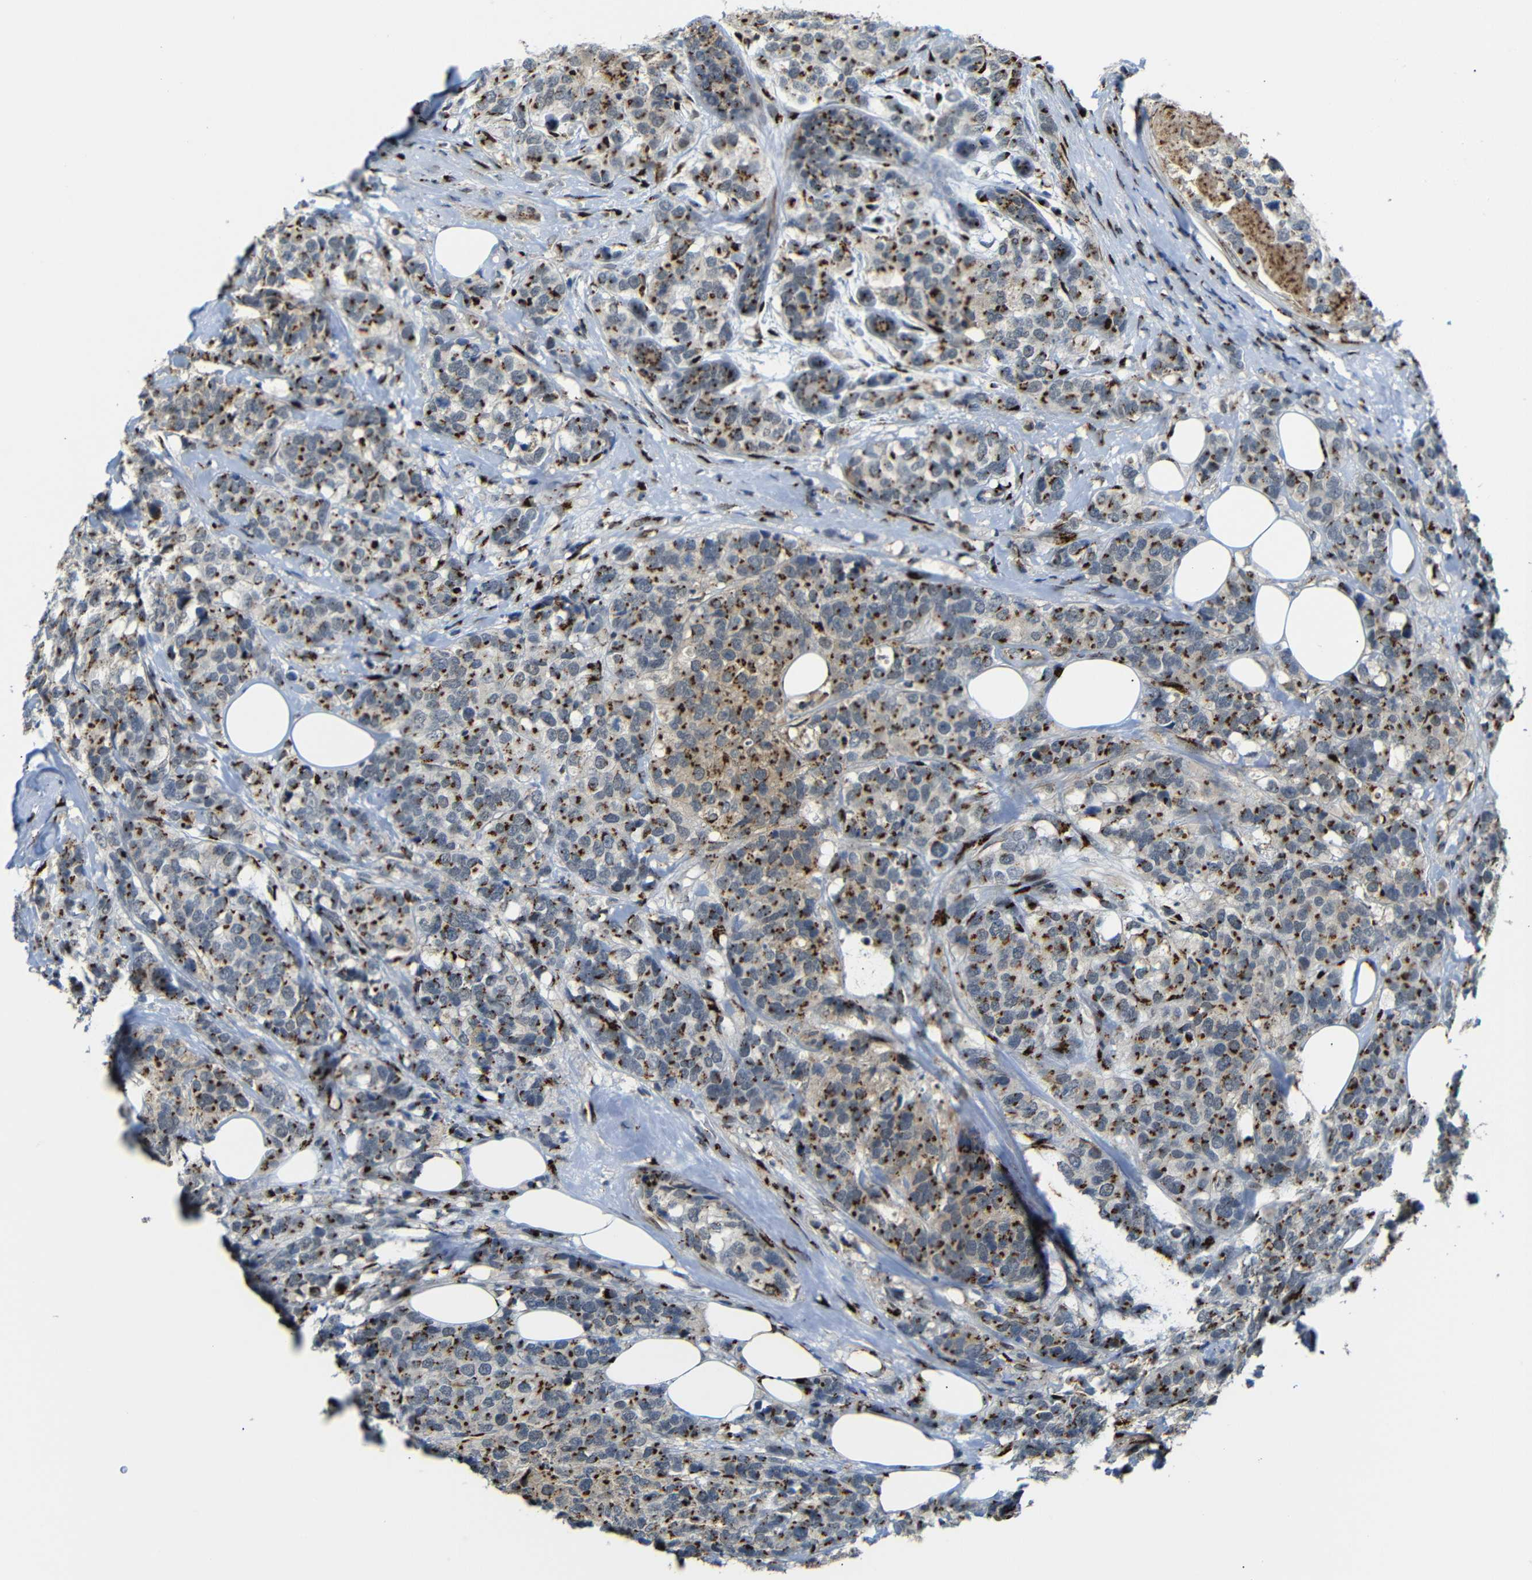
{"staining": {"intensity": "strong", "quantity": ">75%", "location": "cytoplasmic/membranous"}, "tissue": "breast cancer", "cell_type": "Tumor cells", "image_type": "cancer", "snomed": [{"axis": "morphology", "description": "Lobular carcinoma"}, {"axis": "topography", "description": "Breast"}], "caption": "A micrograph of human breast cancer (lobular carcinoma) stained for a protein demonstrates strong cytoplasmic/membranous brown staining in tumor cells.", "gene": "TGOLN2", "patient": {"sex": "female", "age": 59}}